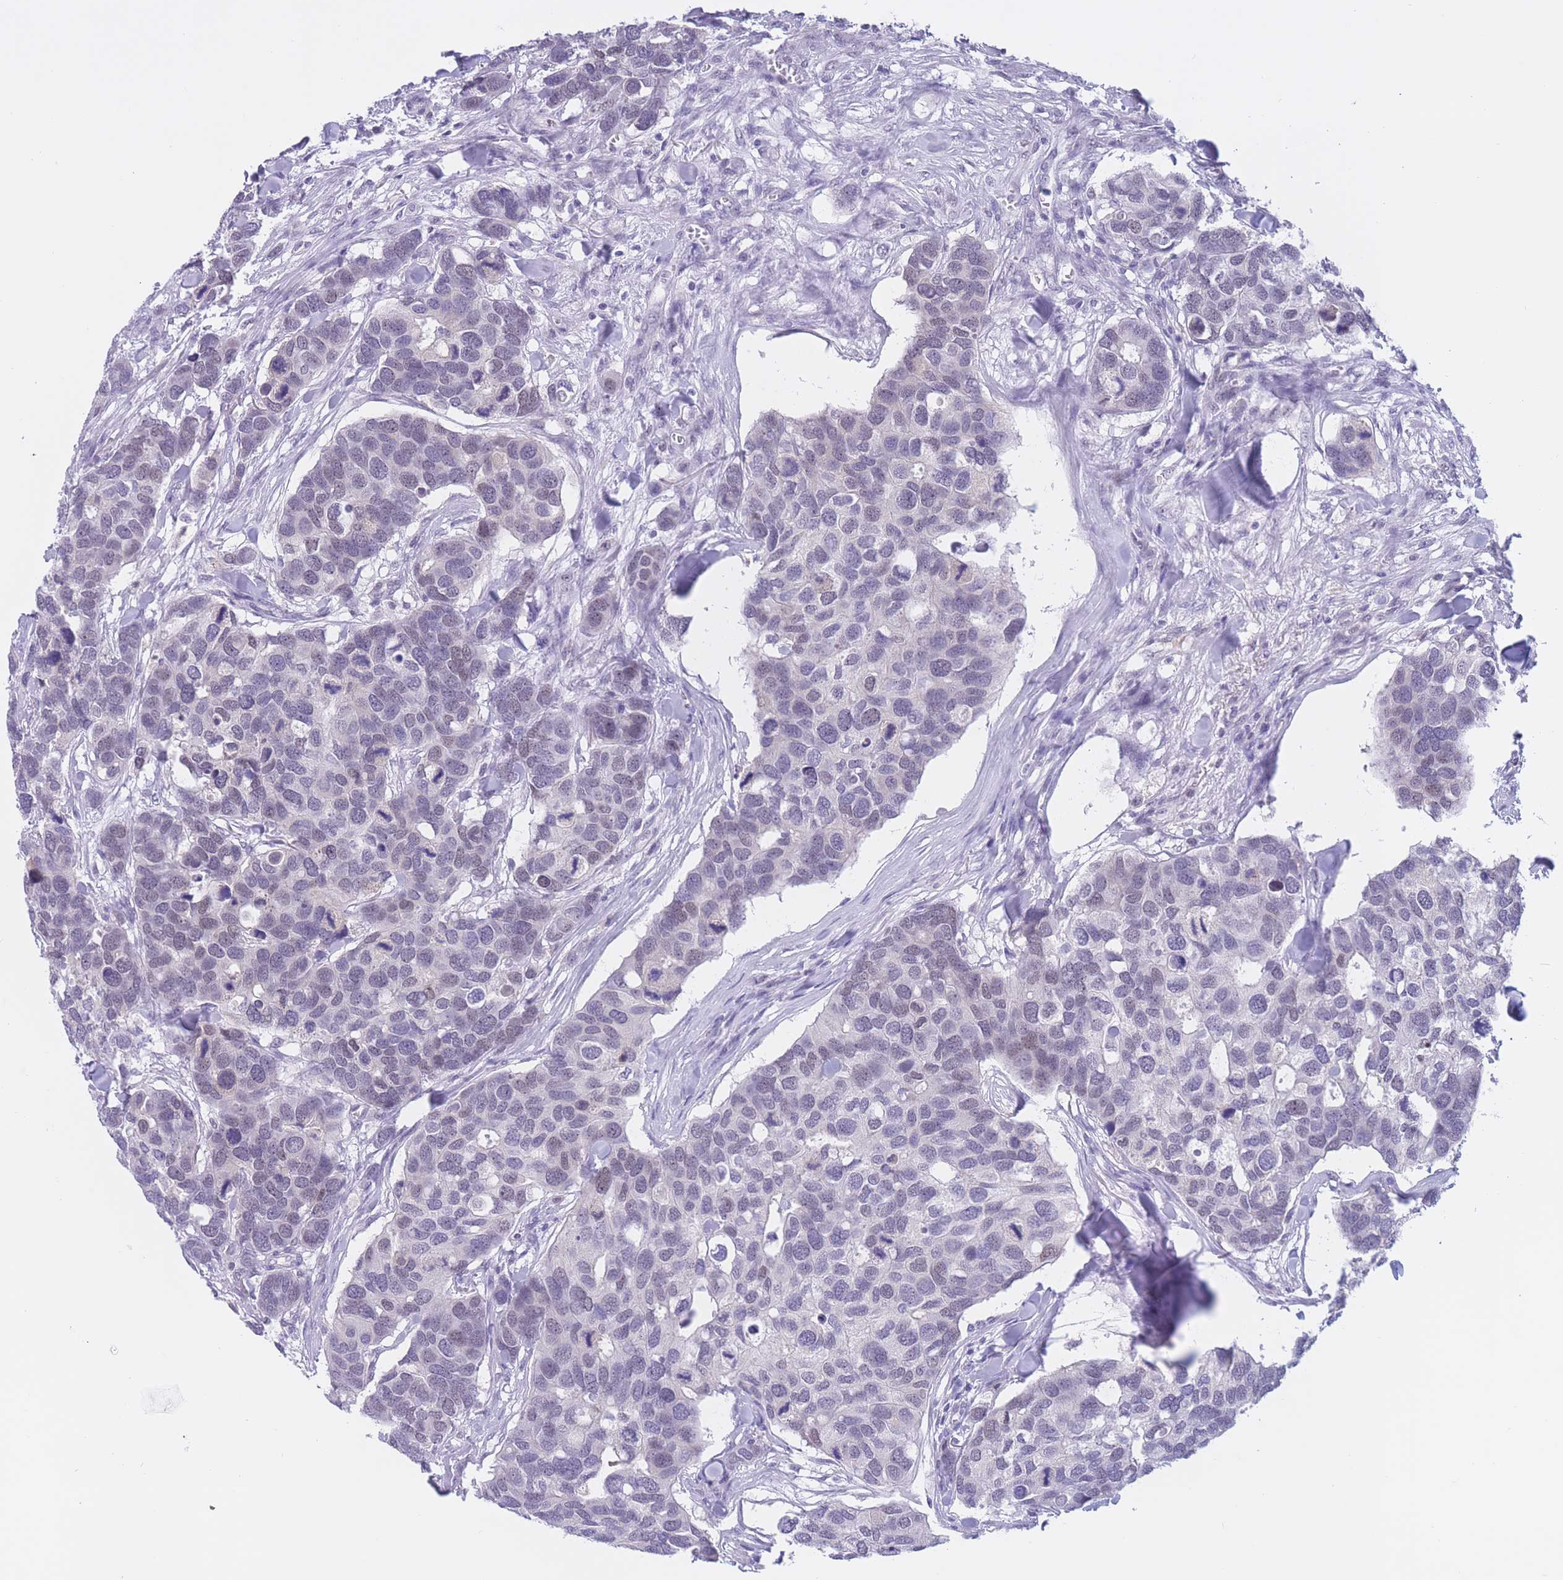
{"staining": {"intensity": "weak", "quantity": "<25%", "location": "nuclear"}, "tissue": "breast cancer", "cell_type": "Tumor cells", "image_type": "cancer", "snomed": [{"axis": "morphology", "description": "Duct carcinoma"}, {"axis": "topography", "description": "Breast"}], "caption": "Micrograph shows no protein positivity in tumor cells of breast cancer tissue.", "gene": "BOP1", "patient": {"sex": "female", "age": 83}}